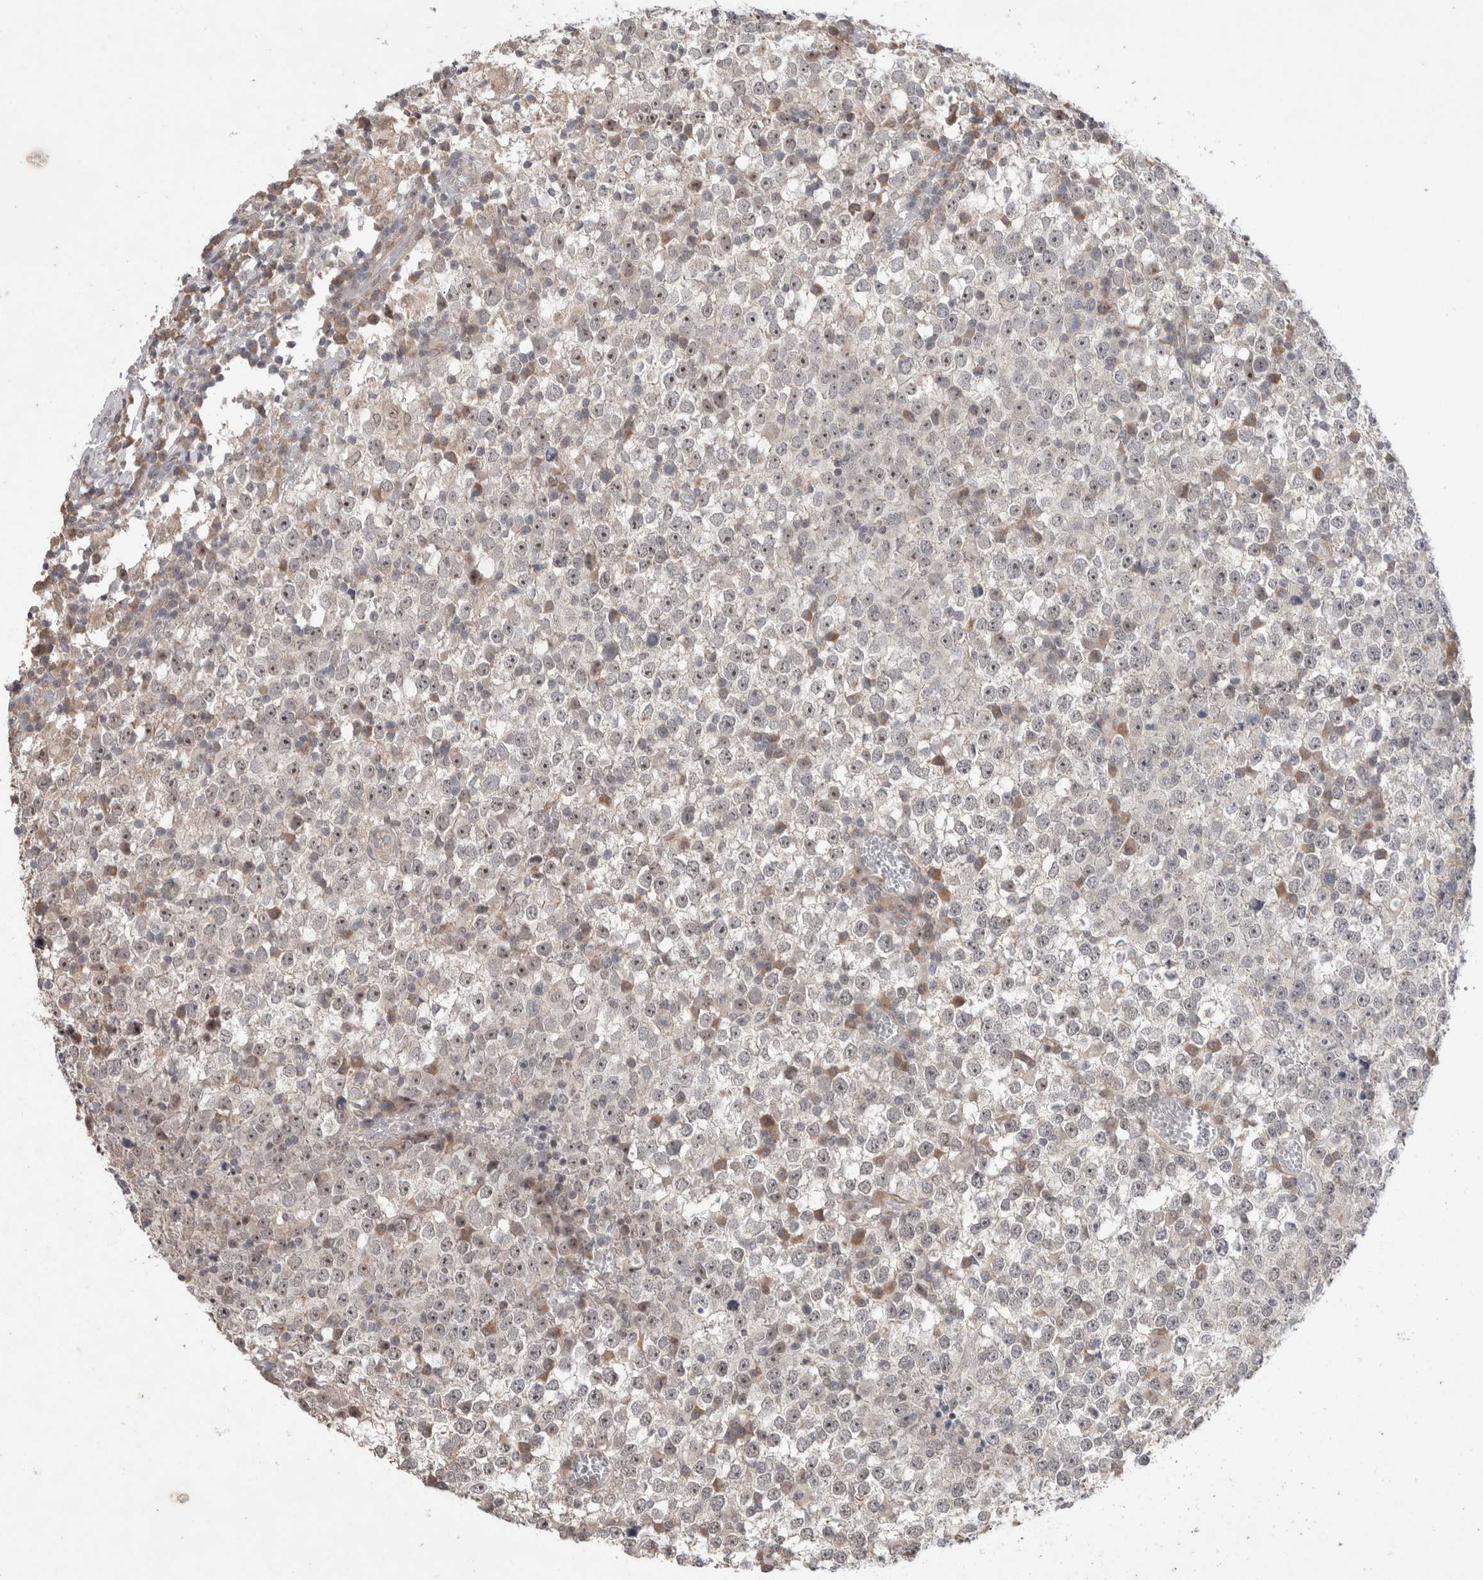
{"staining": {"intensity": "weak", "quantity": "<25%", "location": "nuclear"}, "tissue": "testis cancer", "cell_type": "Tumor cells", "image_type": "cancer", "snomed": [{"axis": "morphology", "description": "Seminoma, NOS"}, {"axis": "topography", "description": "Testis"}], "caption": "Protein analysis of seminoma (testis) demonstrates no significant positivity in tumor cells. (DAB immunohistochemistry (IHC), high magnification).", "gene": "SYDE2", "patient": {"sex": "male", "age": 65}}